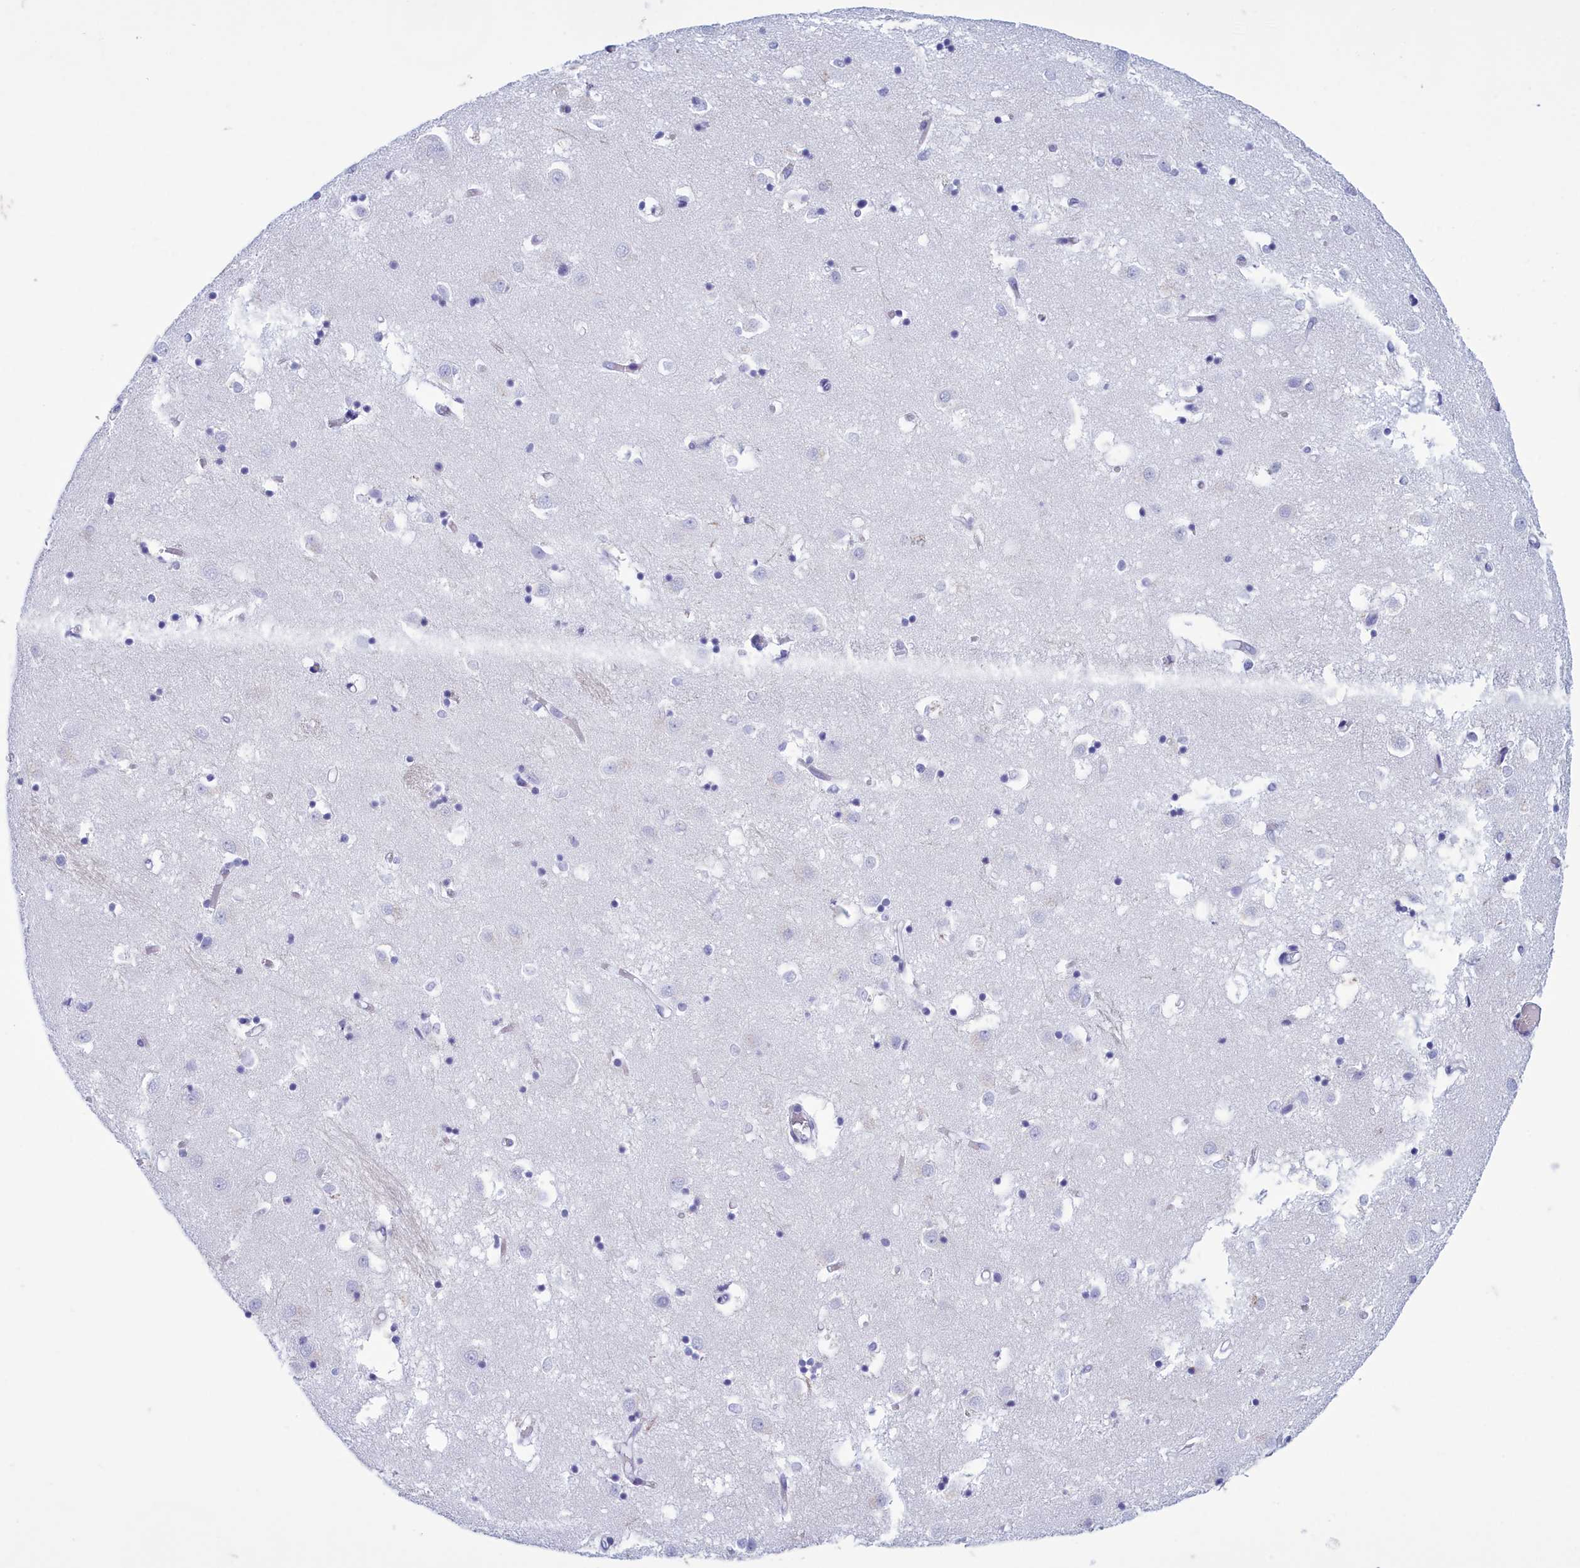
{"staining": {"intensity": "negative", "quantity": "none", "location": "none"}, "tissue": "caudate", "cell_type": "Glial cells", "image_type": "normal", "snomed": [{"axis": "morphology", "description": "Normal tissue, NOS"}, {"axis": "topography", "description": "Lateral ventricle wall"}], "caption": "Immunohistochemistry (IHC) of benign caudate shows no positivity in glial cells.", "gene": "TMEM97", "patient": {"sex": "male", "age": 70}}